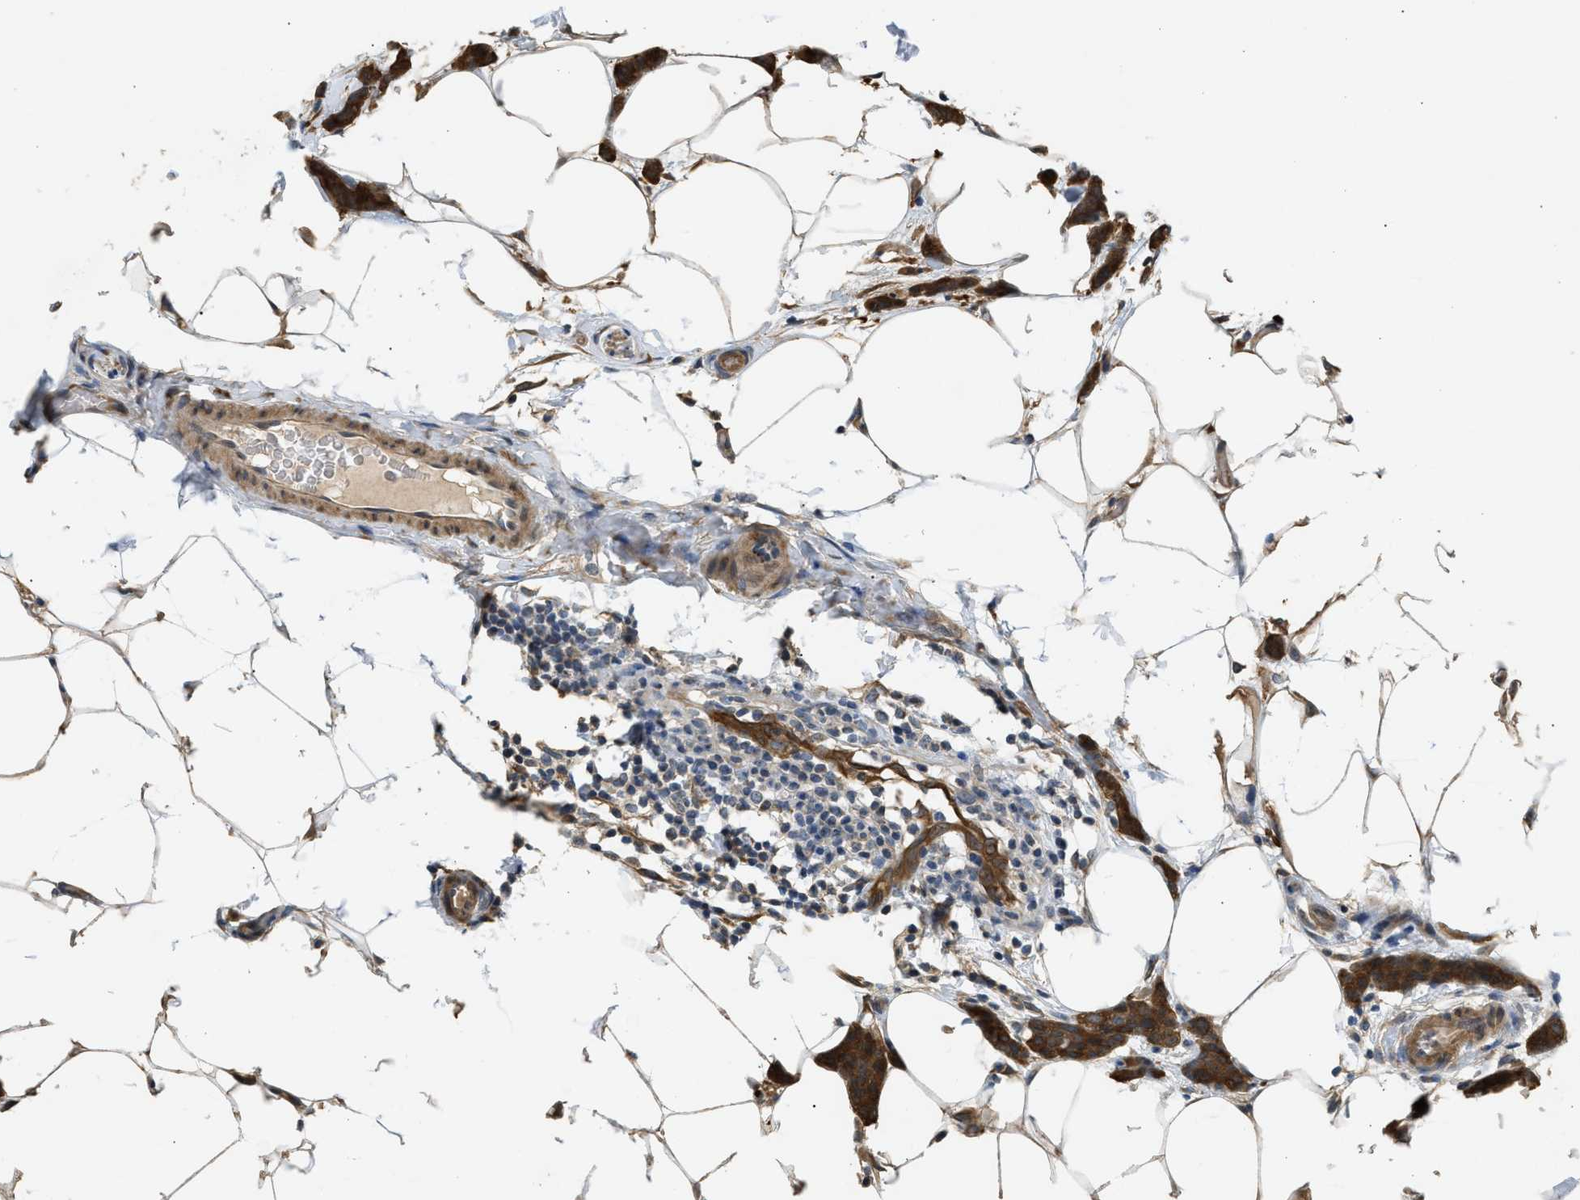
{"staining": {"intensity": "strong", "quantity": ">75%", "location": "cytoplasmic/membranous"}, "tissue": "breast cancer", "cell_type": "Tumor cells", "image_type": "cancer", "snomed": [{"axis": "morphology", "description": "Lobular carcinoma"}, {"axis": "topography", "description": "Skin"}, {"axis": "topography", "description": "Breast"}], "caption": "Protein analysis of breast cancer tissue reveals strong cytoplasmic/membranous staining in approximately >75% of tumor cells. (DAB = brown stain, brightfield microscopy at high magnification).", "gene": "BAG3", "patient": {"sex": "female", "age": 46}}